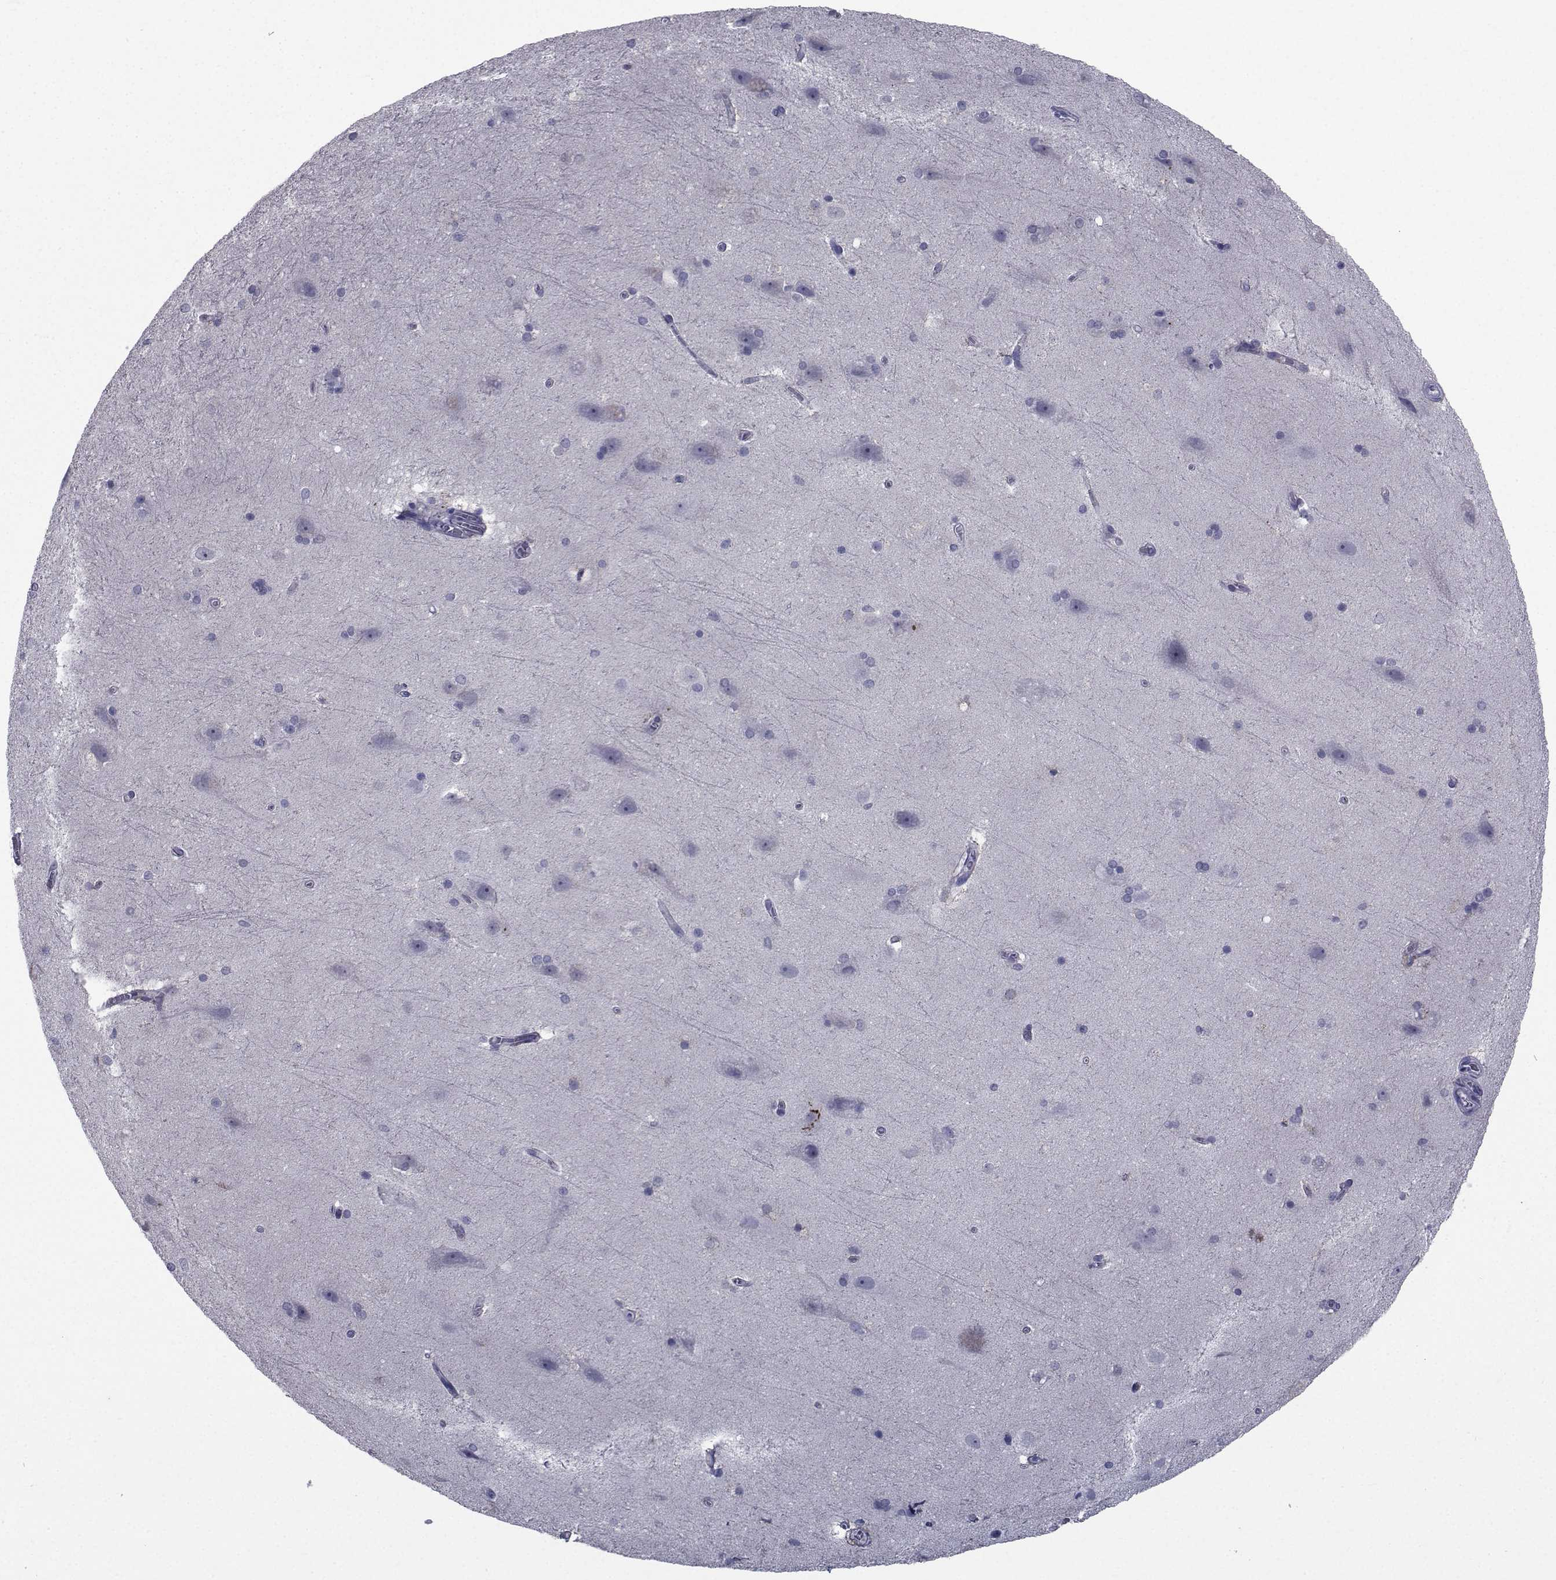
{"staining": {"intensity": "negative", "quantity": "none", "location": "none"}, "tissue": "hippocampus", "cell_type": "Glial cells", "image_type": "normal", "snomed": [{"axis": "morphology", "description": "Normal tissue, NOS"}, {"axis": "topography", "description": "Cerebral cortex"}, {"axis": "topography", "description": "Hippocampus"}], "caption": "Immunohistochemistry (IHC) photomicrograph of benign hippocampus: hippocampus stained with DAB (3,3'-diaminobenzidine) shows no significant protein positivity in glial cells.", "gene": "CHRNA1", "patient": {"sex": "female", "age": 19}}